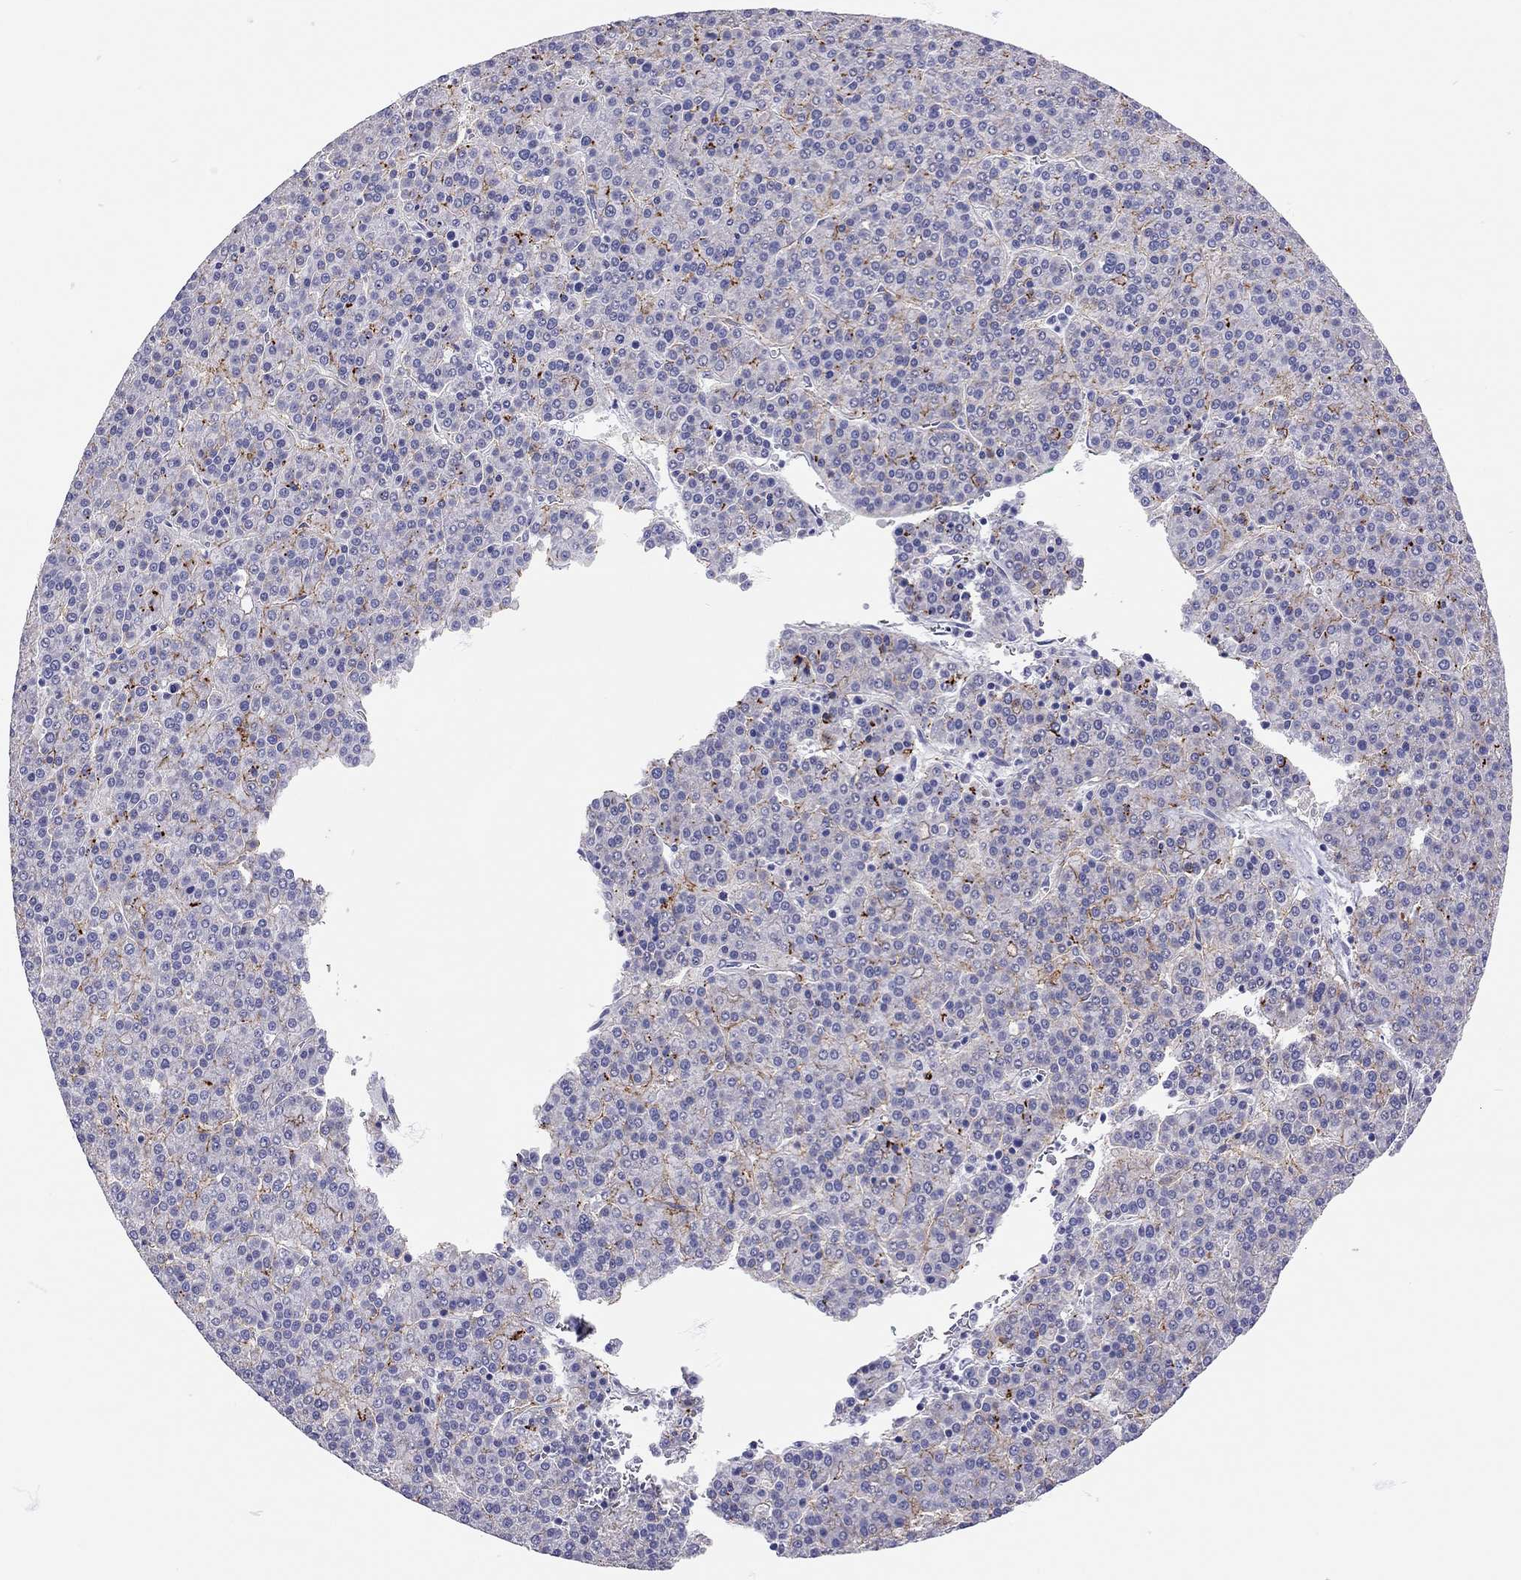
{"staining": {"intensity": "negative", "quantity": "none", "location": "none"}, "tissue": "liver cancer", "cell_type": "Tumor cells", "image_type": "cancer", "snomed": [{"axis": "morphology", "description": "Carcinoma, Hepatocellular, NOS"}, {"axis": "topography", "description": "Liver"}], "caption": "A micrograph of liver cancer (hepatocellular carcinoma) stained for a protein reveals no brown staining in tumor cells.", "gene": "SCARB1", "patient": {"sex": "female", "age": 58}}